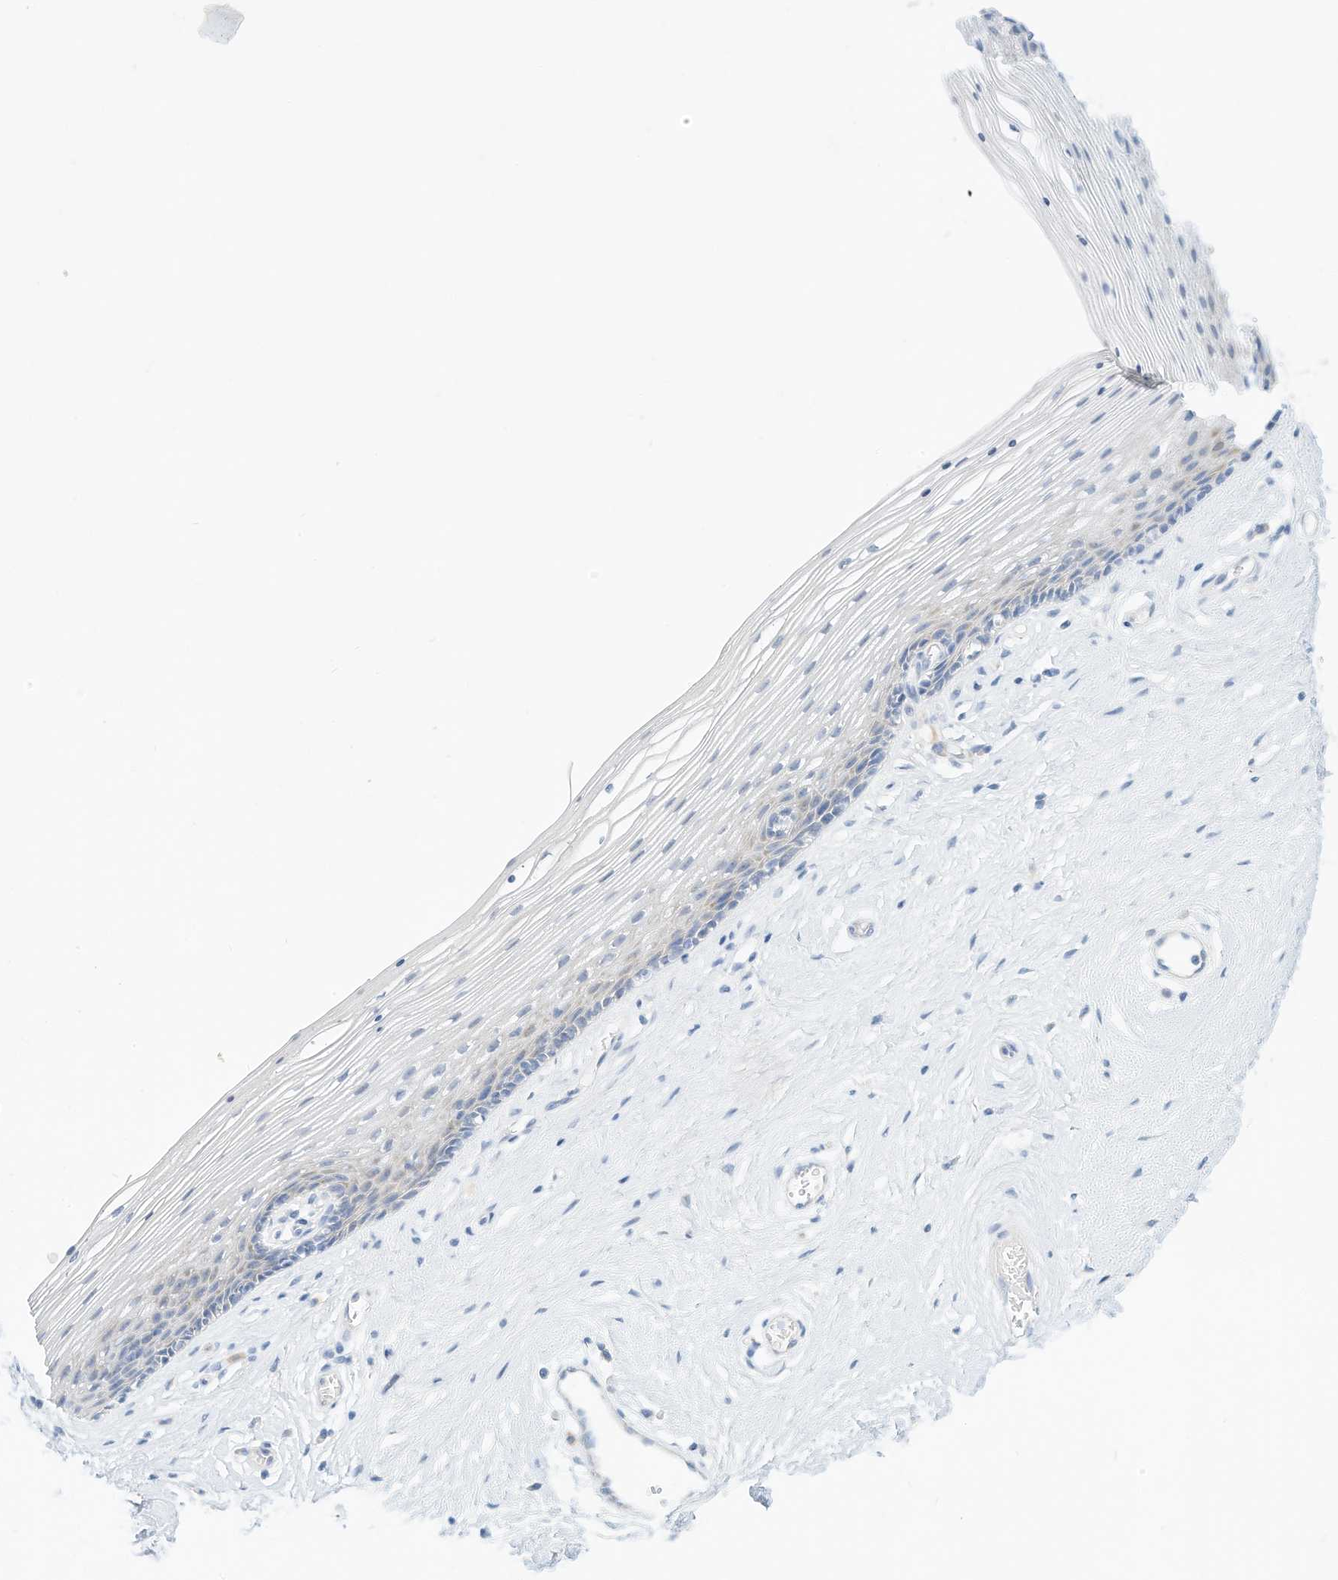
{"staining": {"intensity": "negative", "quantity": "none", "location": "none"}, "tissue": "vagina", "cell_type": "Squamous epithelial cells", "image_type": "normal", "snomed": [{"axis": "morphology", "description": "Normal tissue, NOS"}, {"axis": "topography", "description": "Vagina"}], "caption": "Immunohistochemistry (IHC) of normal human vagina exhibits no staining in squamous epithelial cells. (DAB (3,3'-diaminobenzidine) immunohistochemistry (IHC) with hematoxylin counter stain).", "gene": "SPOCD1", "patient": {"sex": "female", "age": 46}}